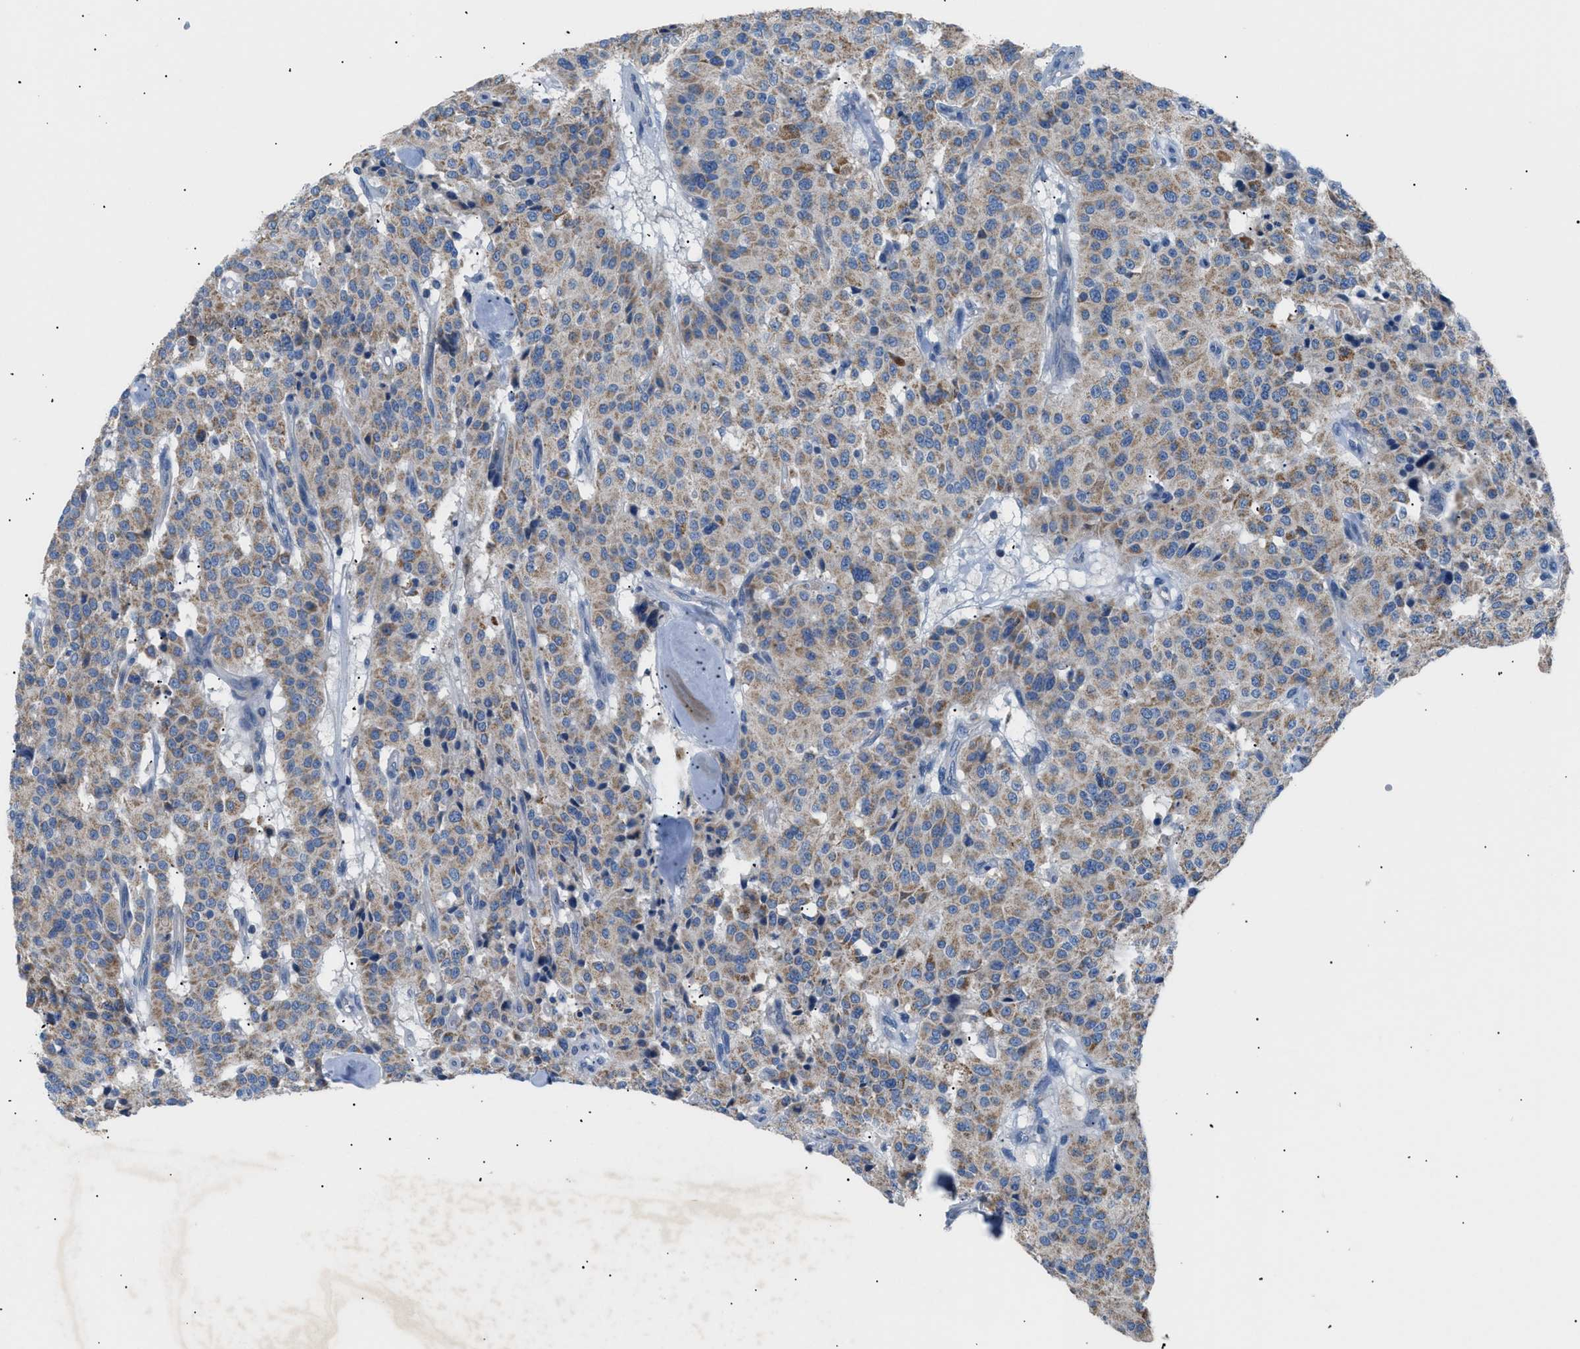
{"staining": {"intensity": "moderate", "quantity": "25%-75%", "location": "cytoplasmic/membranous"}, "tissue": "carcinoid", "cell_type": "Tumor cells", "image_type": "cancer", "snomed": [{"axis": "morphology", "description": "Carcinoid, malignant, NOS"}, {"axis": "topography", "description": "Lung"}], "caption": "Malignant carcinoid stained with DAB immunohistochemistry (IHC) demonstrates medium levels of moderate cytoplasmic/membranous positivity in approximately 25%-75% of tumor cells.", "gene": "ILDR1", "patient": {"sex": "male", "age": 30}}